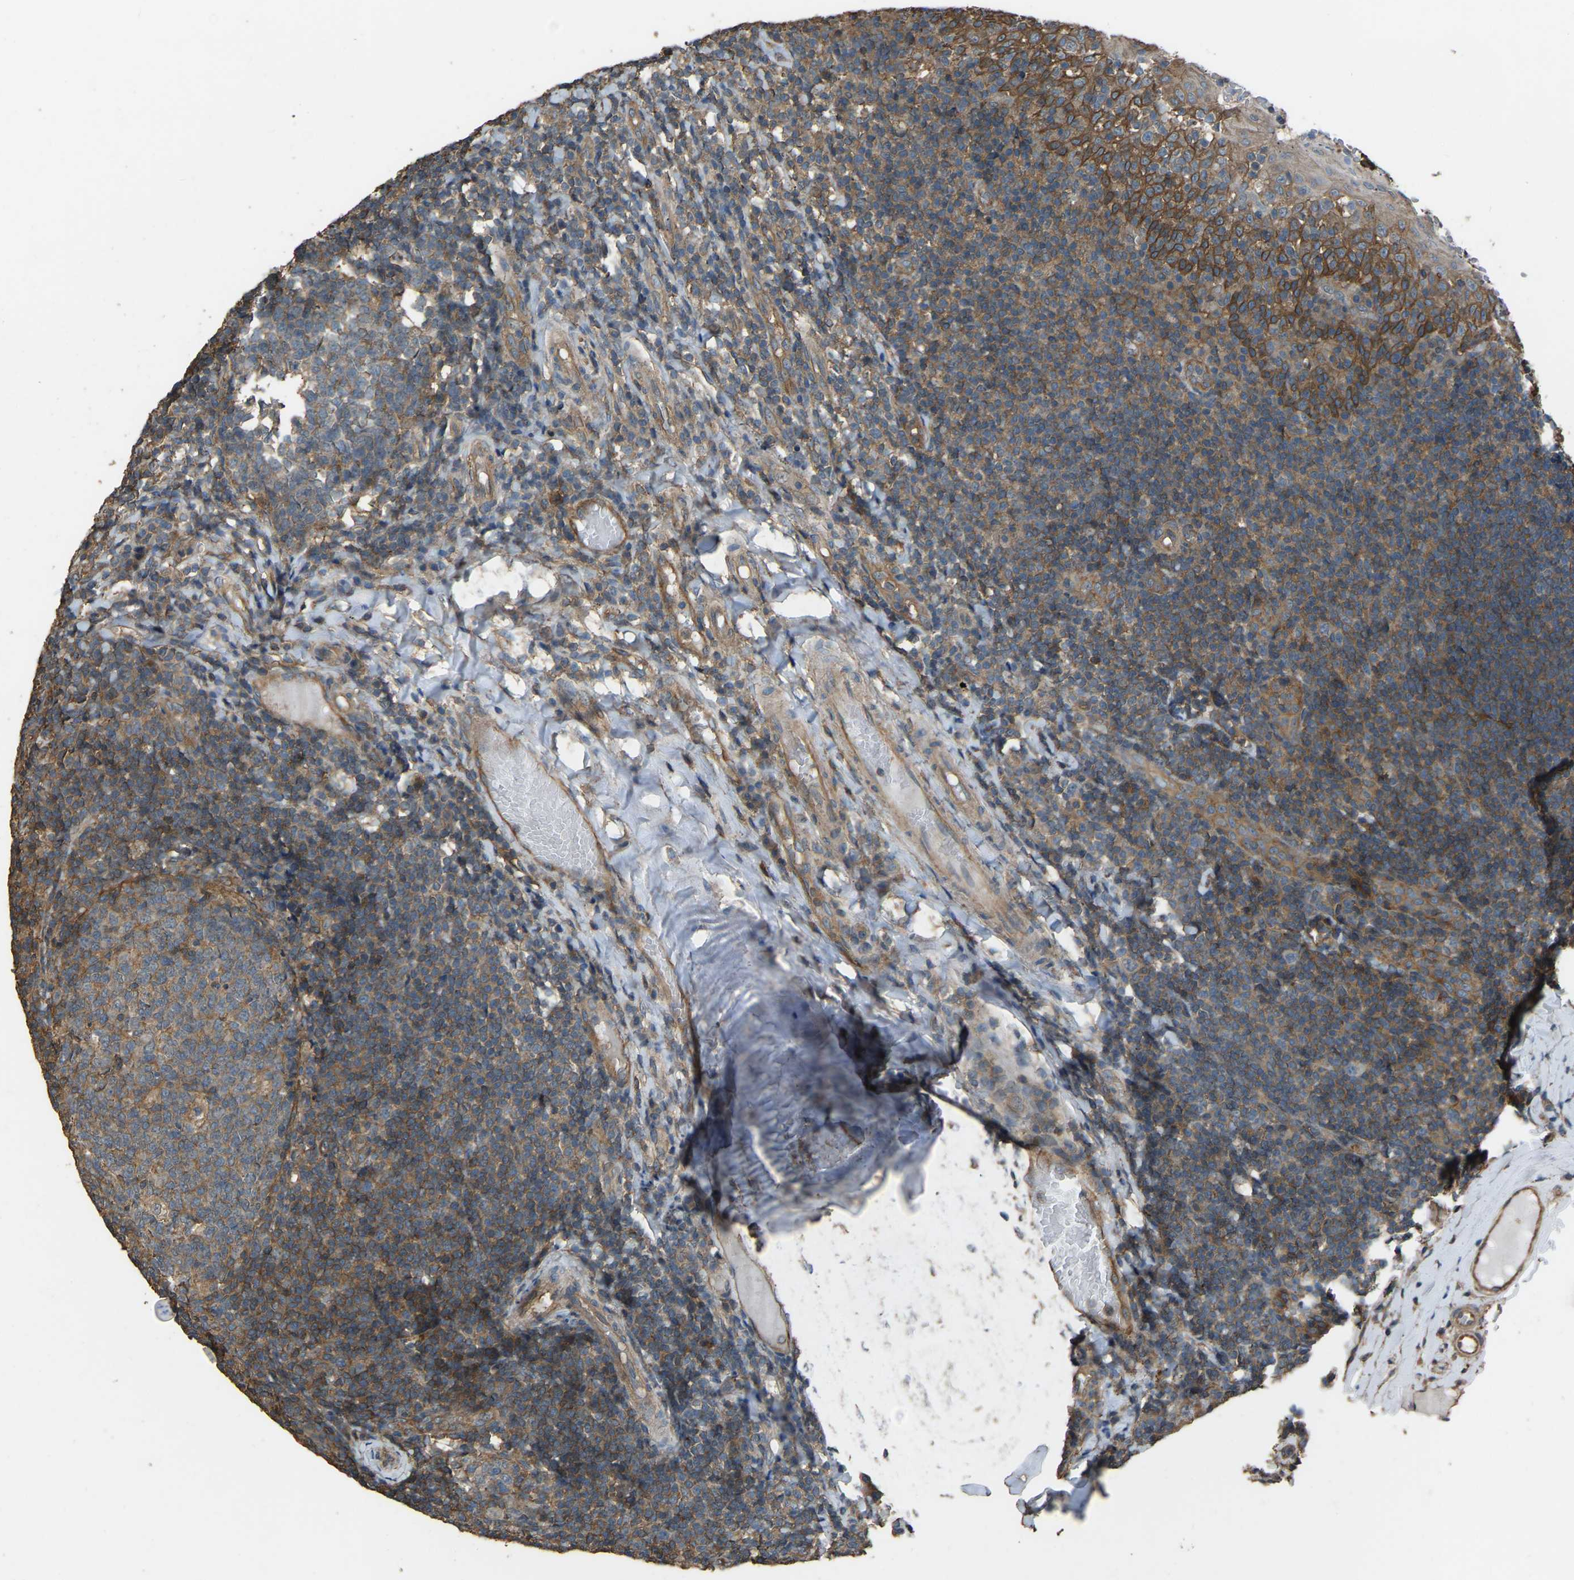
{"staining": {"intensity": "weak", "quantity": "25%-75%", "location": "cytoplasmic/membranous"}, "tissue": "tonsil", "cell_type": "Germinal center cells", "image_type": "normal", "snomed": [{"axis": "morphology", "description": "Normal tissue, NOS"}, {"axis": "topography", "description": "Tonsil"}], "caption": "This is an image of immunohistochemistry staining of benign tonsil, which shows weak positivity in the cytoplasmic/membranous of germinal center cells.", "gene": "SLC4A2", "patient": {"sex": "female", "age": 19}}